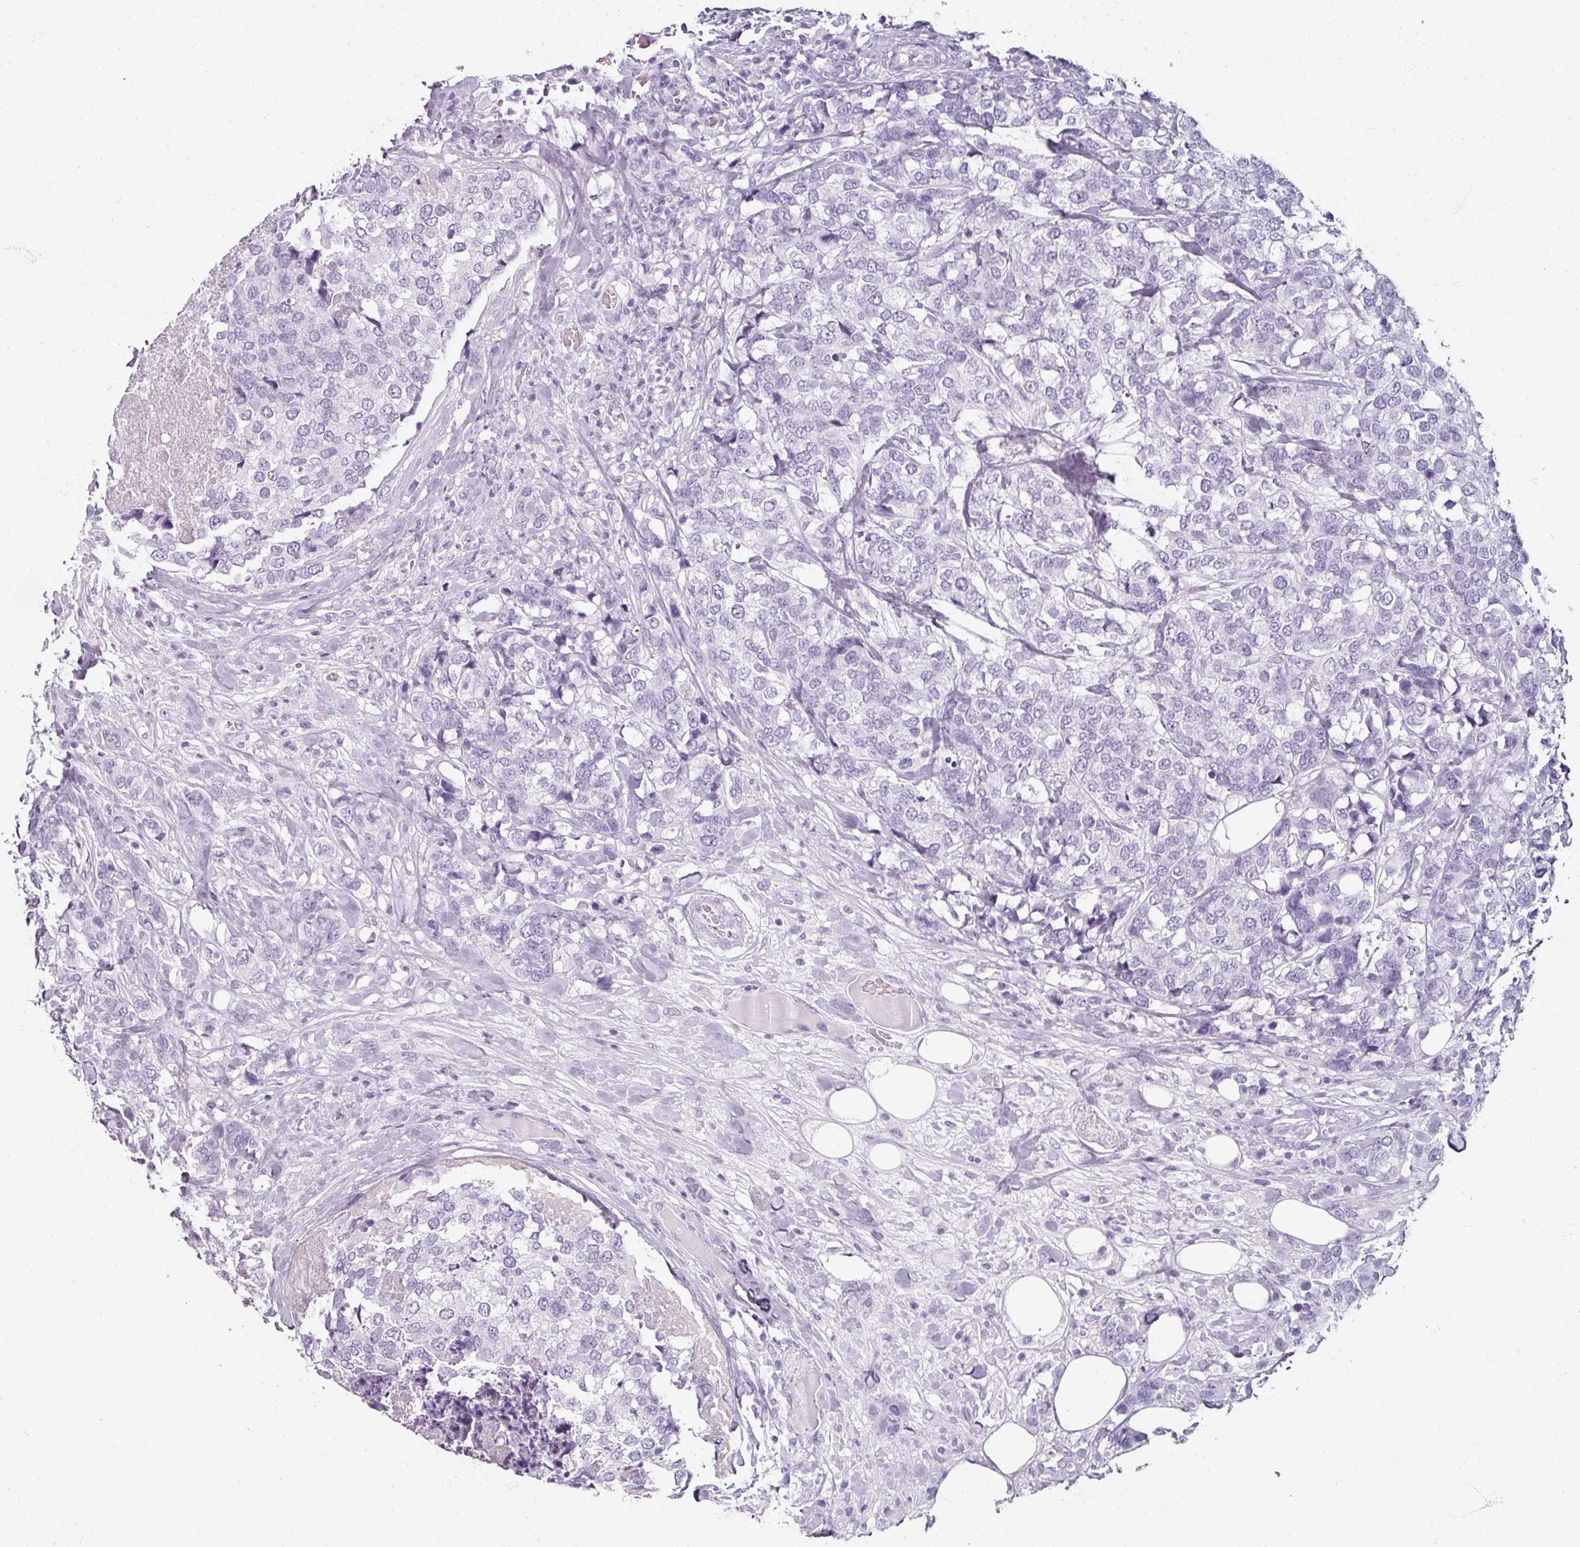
{"staining": {"intensity": "negative", "quantity": "none", "location": "none"}, "tissue": "breast cancer", "cell_type": "Tumor cells", "image_type": "cancer", "snomed": [{"axis": "morphology", "description": "Lobular carcinoma"}, {"axis": "topography", "description": "Breast"}], "caption": "Photomicrograph shows no significant protein expression in tumor cells of lobular carcinoma (breast).", "gene": "REG3G", "patient": {"sex": "female", "age": 59}}